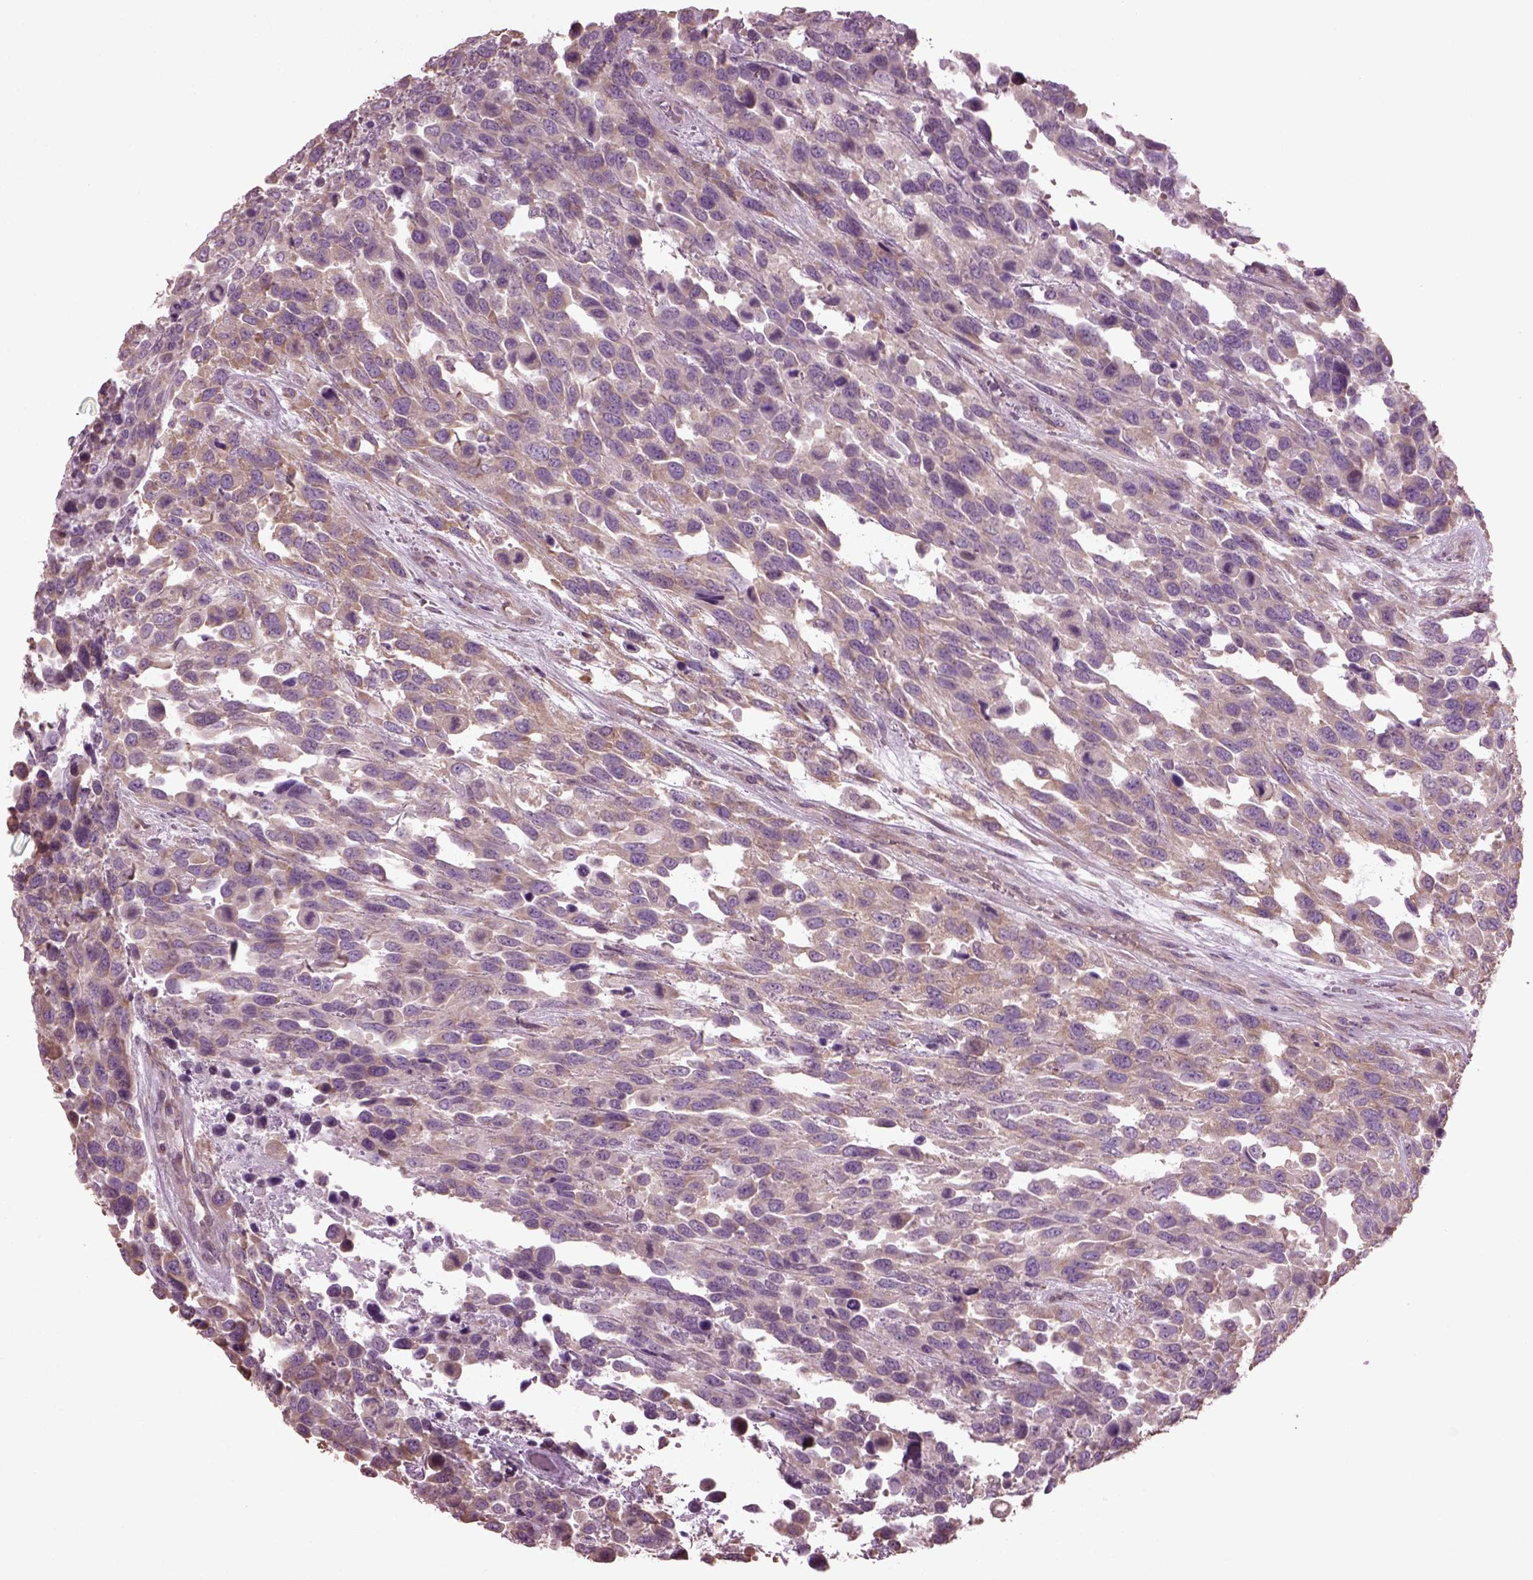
{"staining": {"intensity": "weak", "quantity": ">75%", "location": "cytoplasmic/membranous"}, "tissue": "urothelial cancer", "cell_type": "Tumor cells", "image_type": "cancer", "snomed": [{"axis": "morphology", "description": "Urothelial carcinoma, High grade"}, {"axis": "topography", "description": "Urinary bladder"}], "caption": "High-power microscopy captured an immunohistochemistry micrograph of urothelial carcinoma (high-grade), revealing weak cytoplasmic/membranous positivity in about >75% of tumor cells.", "gene": "CABP5", "patient": {"sex": "female", "age": 70}}